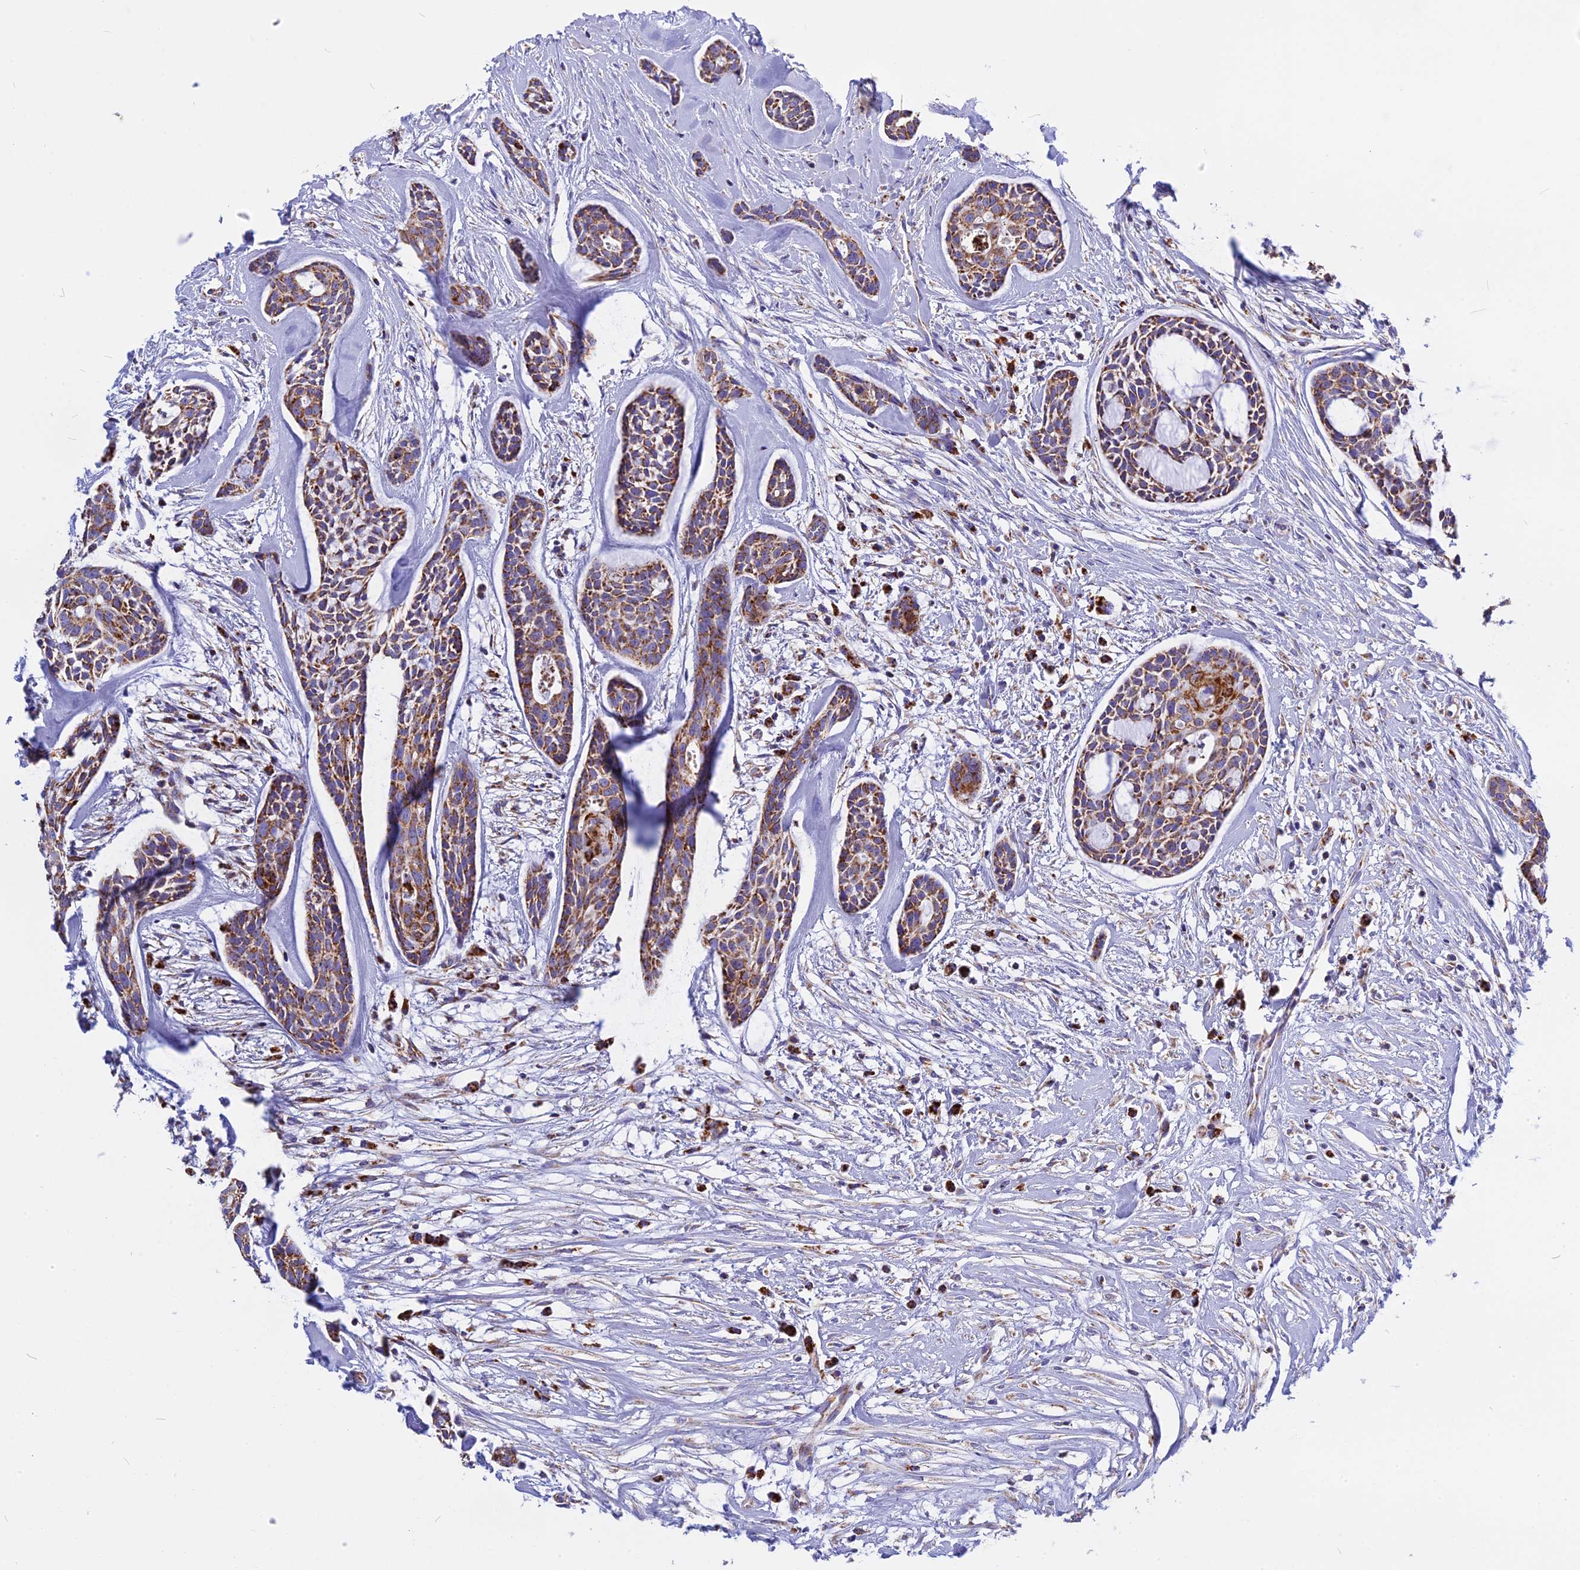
{"staining": {"intensity": "moderate", "quantity": ">75%", "location": "cytoplasmic/membranous"}, "tissue": "head and neck cancer", "cell_type": "Tumor cells", "image_type": "cancer", "snomed": [{"axis": "morphology", "description": "Adenocarcinoma, NOS"}, {"axis": "topography", "description": "Subcutis"}, {"axis": "topography", "description": "Head-Neck"}], "caption": "Adenocarcinoma (head and neck) stained with DAB immunohistochemistry displays medium levels of moderate cytoplasmic/membranous expression in approximately >75% of tumor cells. The protein is stained brown, and the nuclei are stained in blue (DAB IHC with brightfield microscopy, high magnification).", "gene": "VDAC2", "patient": {"sex": "female", "age": 73}}